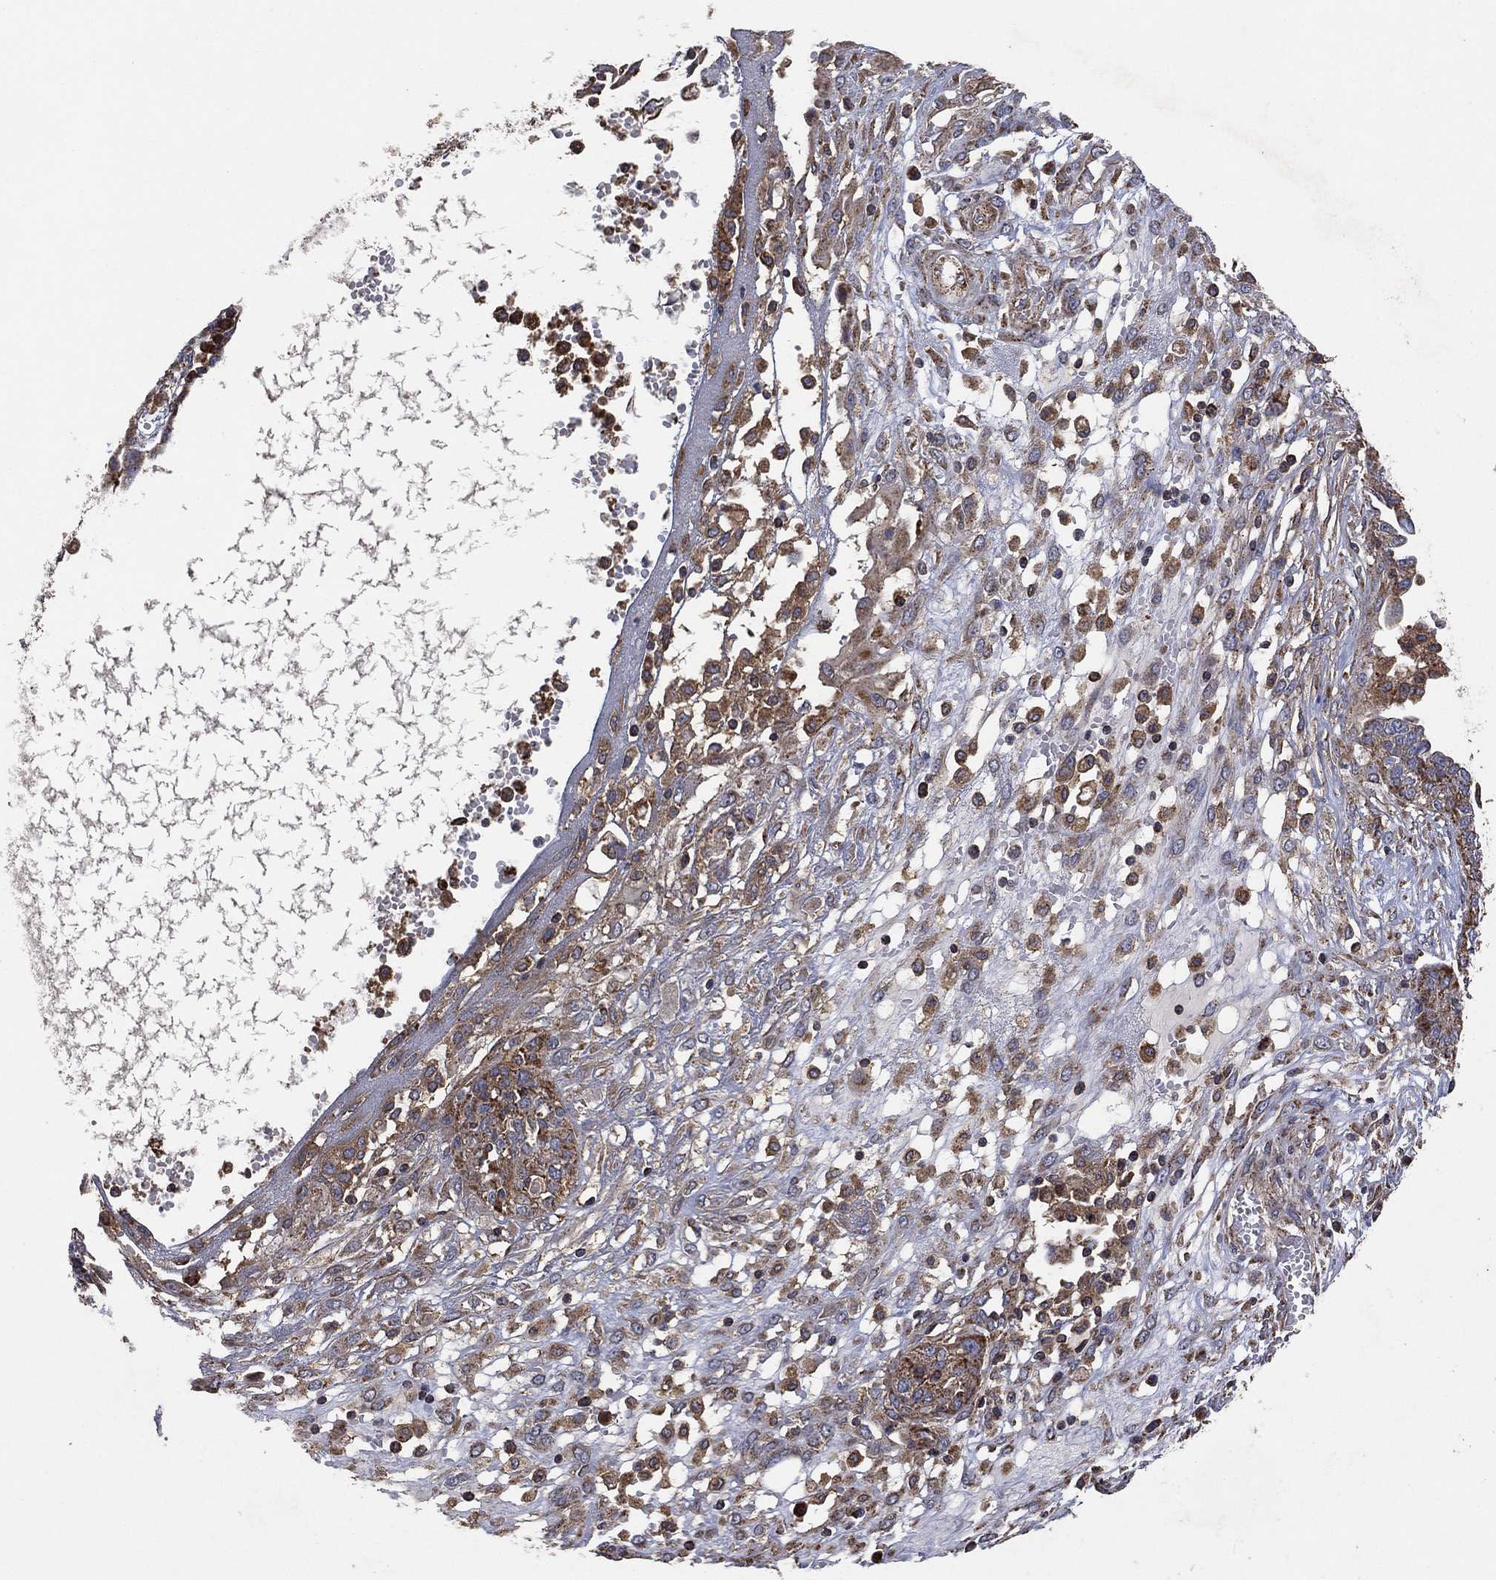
{"staining": {"intensity": "moderate", "quantity": "25%-75%", "location": "cytoplasmic/membranous"}, "tissue": "ovarian cancer", "cell_type": "Tumor cells", "image_type": "cancer", "snomed": [{"axis": "morphology", "description": "Cystadenocarcinoma, serous, NOS"}, {"axis": "topography", "description": "Ovary"}], "caption": "A medium amount of moderate cytoplasmic/membranous staining is seen in about 25%-75% of tumor cells in ovarian serous cystadenocarcinoma tissue. (Stains: DAB in brown, nuclei in blue, Microscopy: brightfield microscopy at high magnification).", "gene": "LIMD1", "patient": {"sex": "female", "age": 67}}